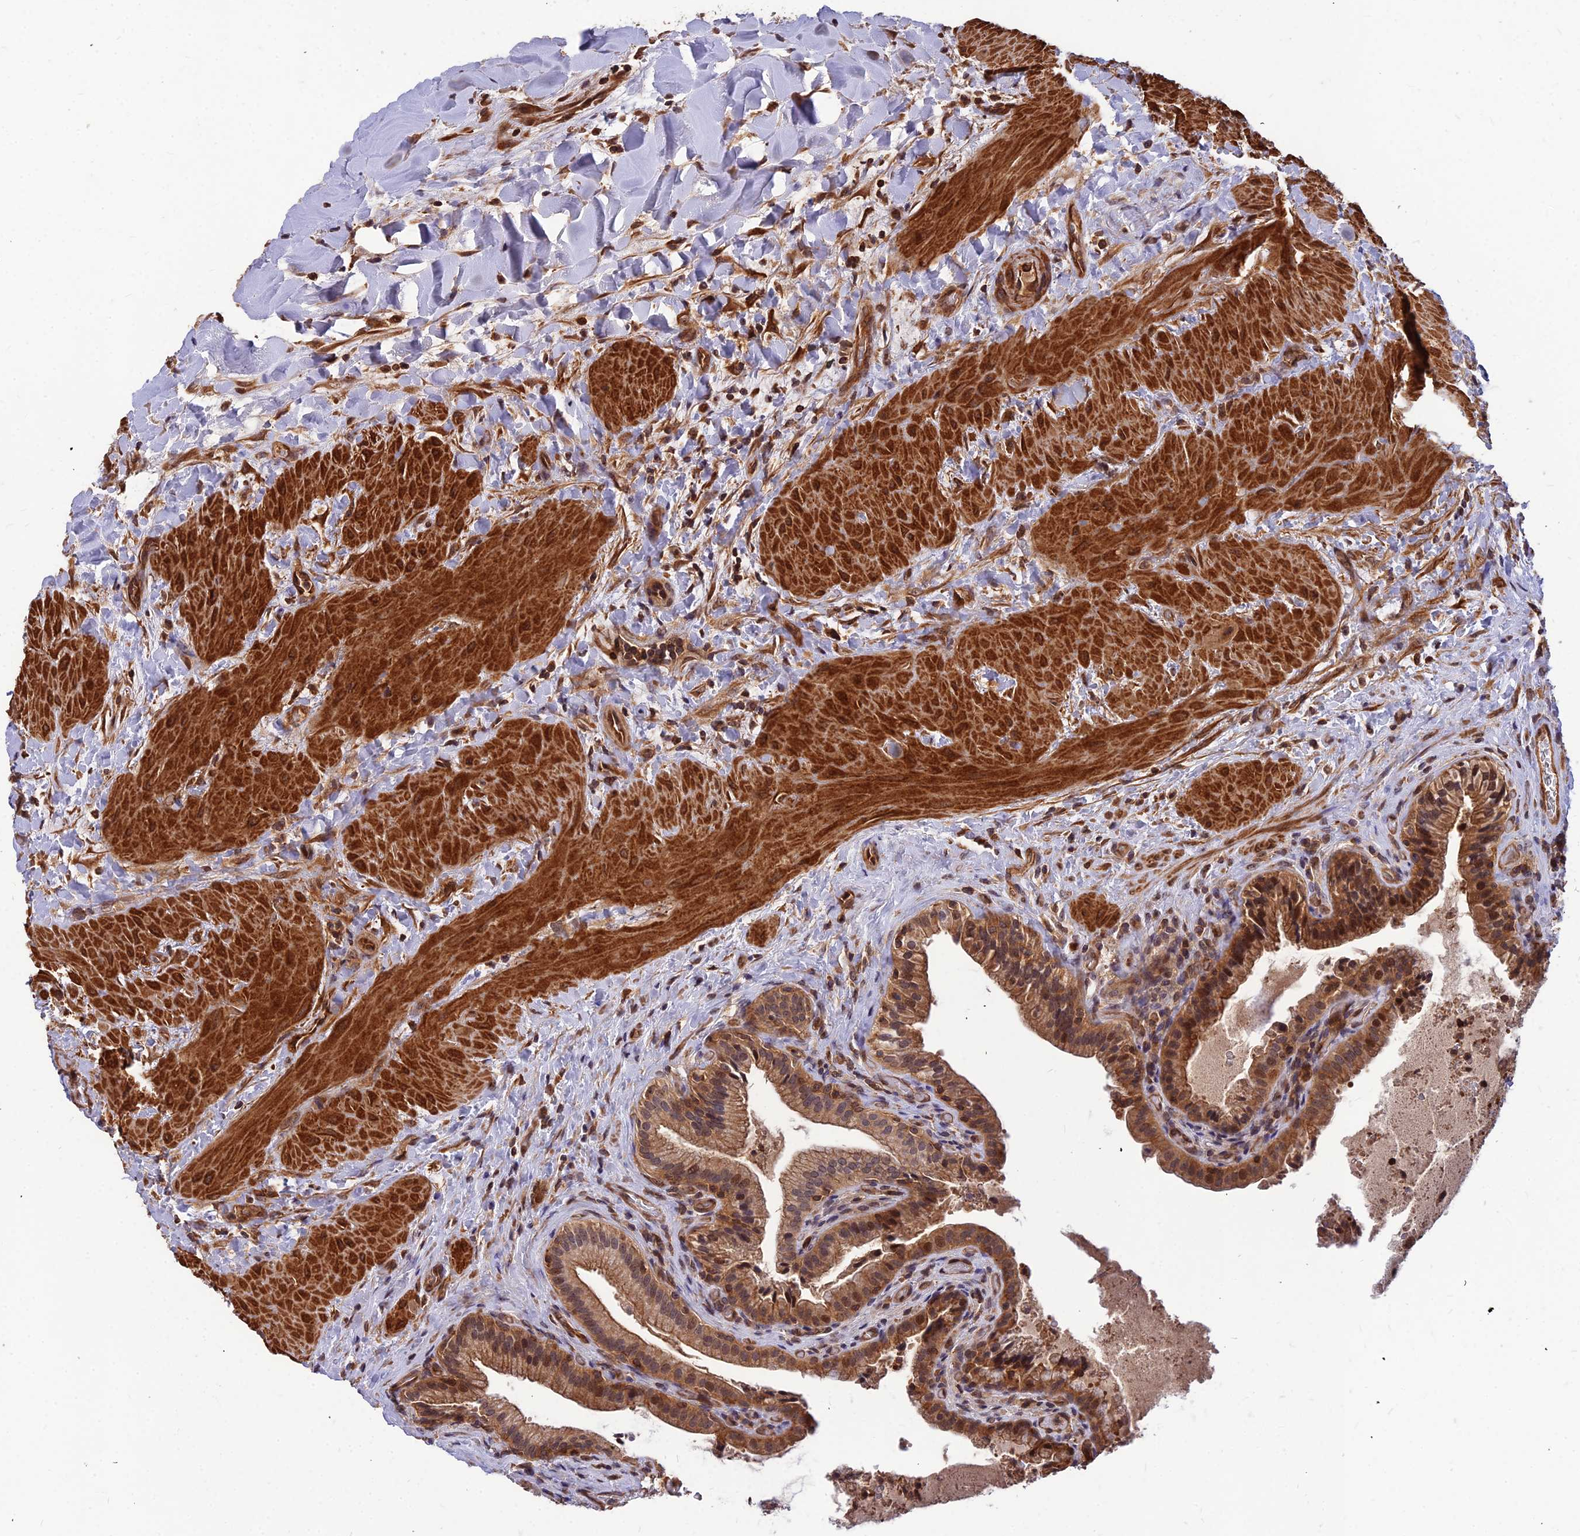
{"staining": {"intensity": "moderate", "quantity": ">75%", "location": "cytoplasmic/membranous,nuclear"}, "tissue": "gallbladder", "cell_type": "Glandular cells", "image_type": "normal", "snomed": [{"axis": "morphology", "description": "Normal tissue, NOS"}, {"axis": "topography", "description": "Gallbladder"}], "caption": "Gallbladder stained for a protein (brown) displays moderate cytoplasmic/membranous,nuclear positive expression in approximately >75% of glandular cells.", "gene": "ZNF467", "patient": {"sex": "male", "age": 24}}